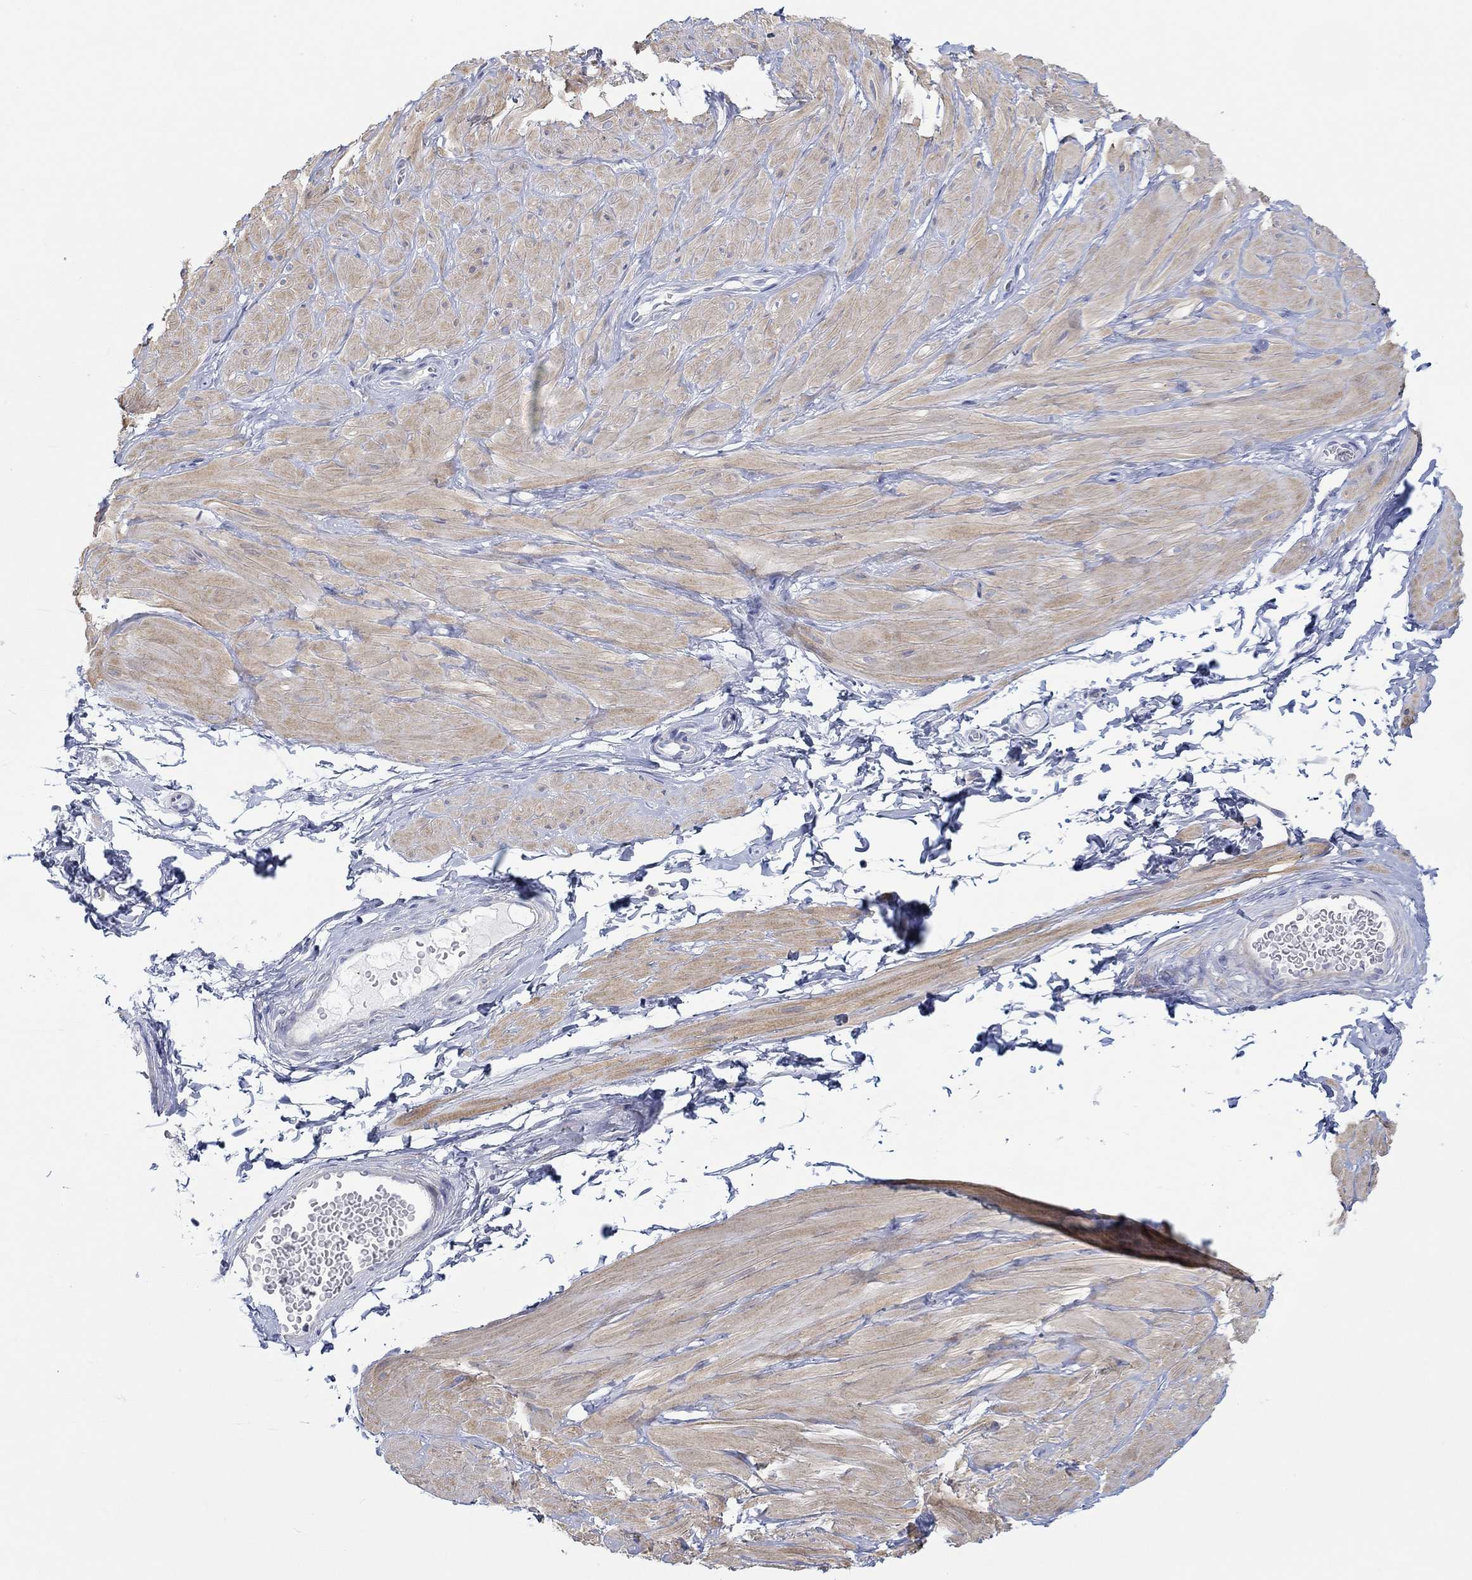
{"staining": {"intensity": "negative", "quantity": "none", "location": "none"}, "tissue": "soft tissue", "cell_type": "Fibroblasts", "image_type": "normal", "snomed": [{"axis": "morphology", "description": "Normal tissue, NOS"}, {"axis": "topography", "description": "Smooth muscle"}, {"axis": "topography", "description": "Peripheral nerve tissue"}], "caption": "Immunohistochemistry of benign soft tissue shows no staining in fibroblasts.", "gene": "PPIL6", "patient": {"sex": "male", "age": 22}}